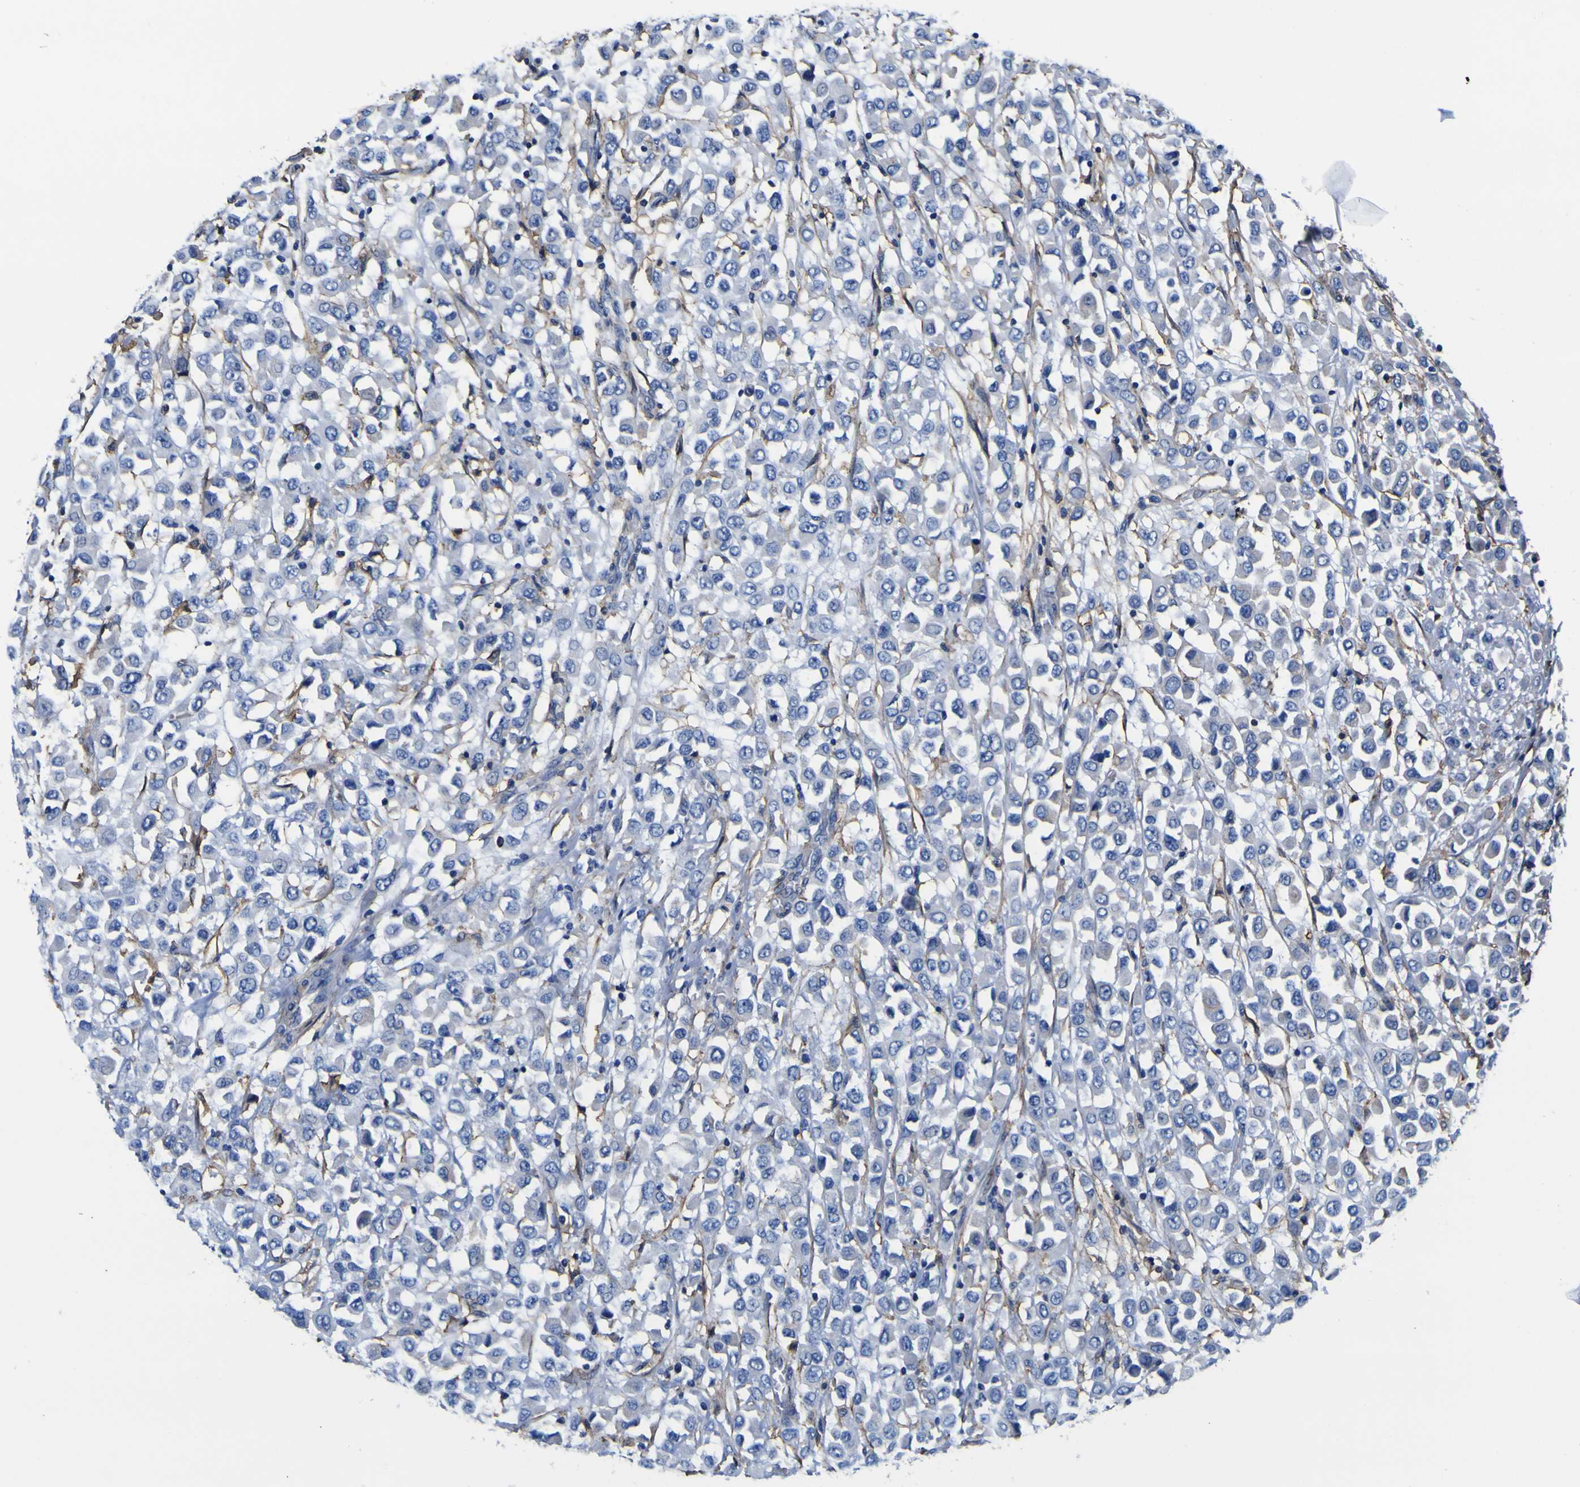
{"staining": {"intensity": "negative", "quantity": "none", "location": "none"}, "tissue": "breast cancer", "cell_type": "Tumor cells", "image_type": "cancer", "snomed": [{"axis": "morphology", "description": "Duct carcinoma"}, {"axis": "topography", "description": "Breast"}], "caption": "This is an immunohistochemistry micrograph of infiltrating ductal carcinoma (breast). There is no positivity in tumor cells.", "gene": "PXDN", "patient": {"sex": "female", "age": 61}}